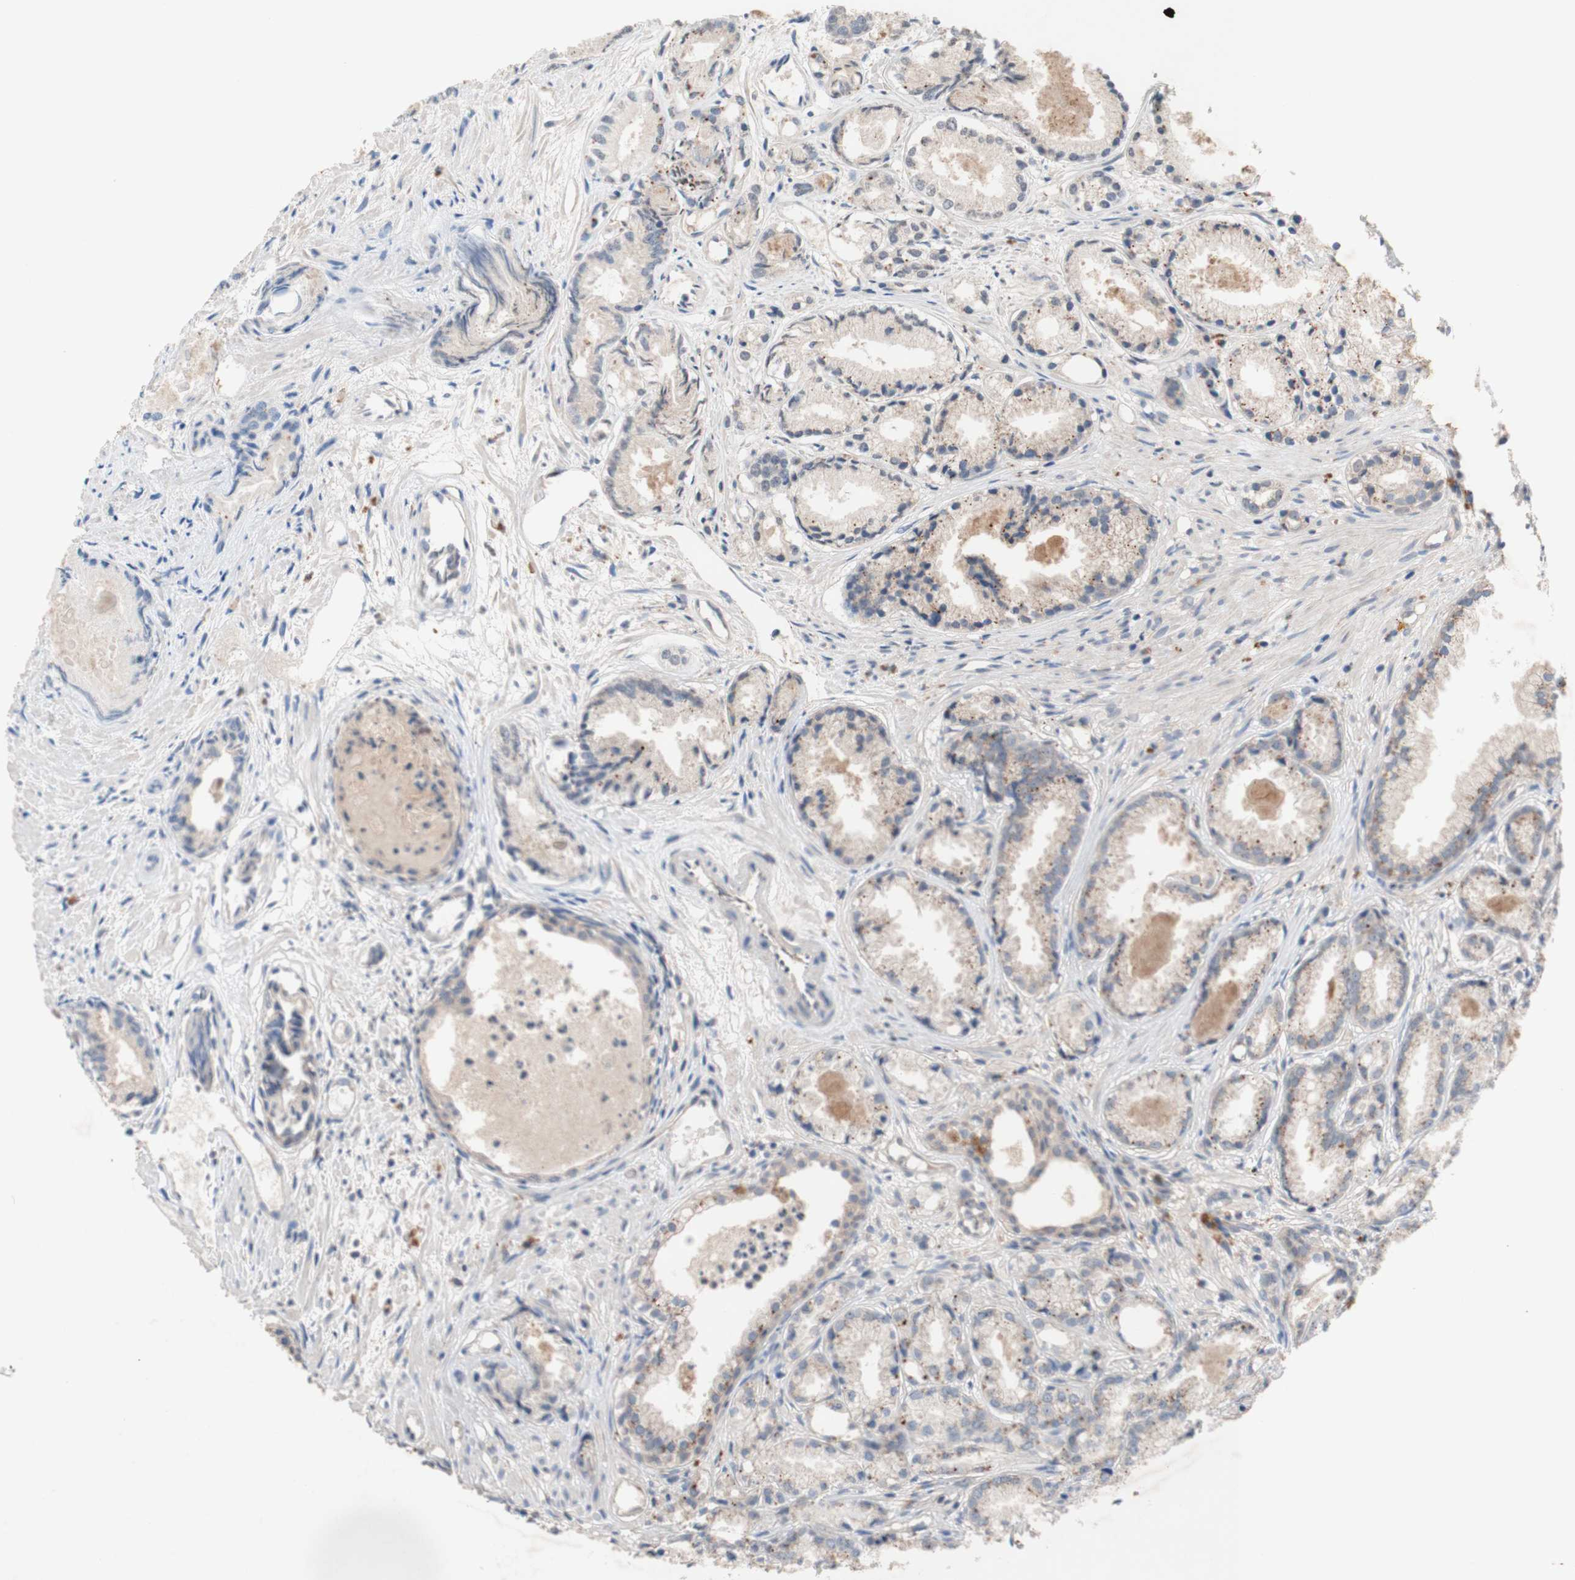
{"staining": {"intensity": "moderate", "quantity": "25%-75%", "location": "cytoplasmic/membranous"}, "tissue": "prostate cancer", "cell_type": "Tumor cells", "image_type": "cancer", "snomed": [{"axis": "morphology", "description": "Adenocarcinoma, Low grade"}, {"axis": "topography", "description": "Prostate"}], "caption": "A histopathology image showing moderate cytoplasmic/membranous expression in approximately 25%-75% of tumor cells in prostate cancer (low-grade adenocarcinoma), as visualized by brown immunohistochemical staining.", "gene": "PEX2", "patient": {"sex": "male", "age": 72}}